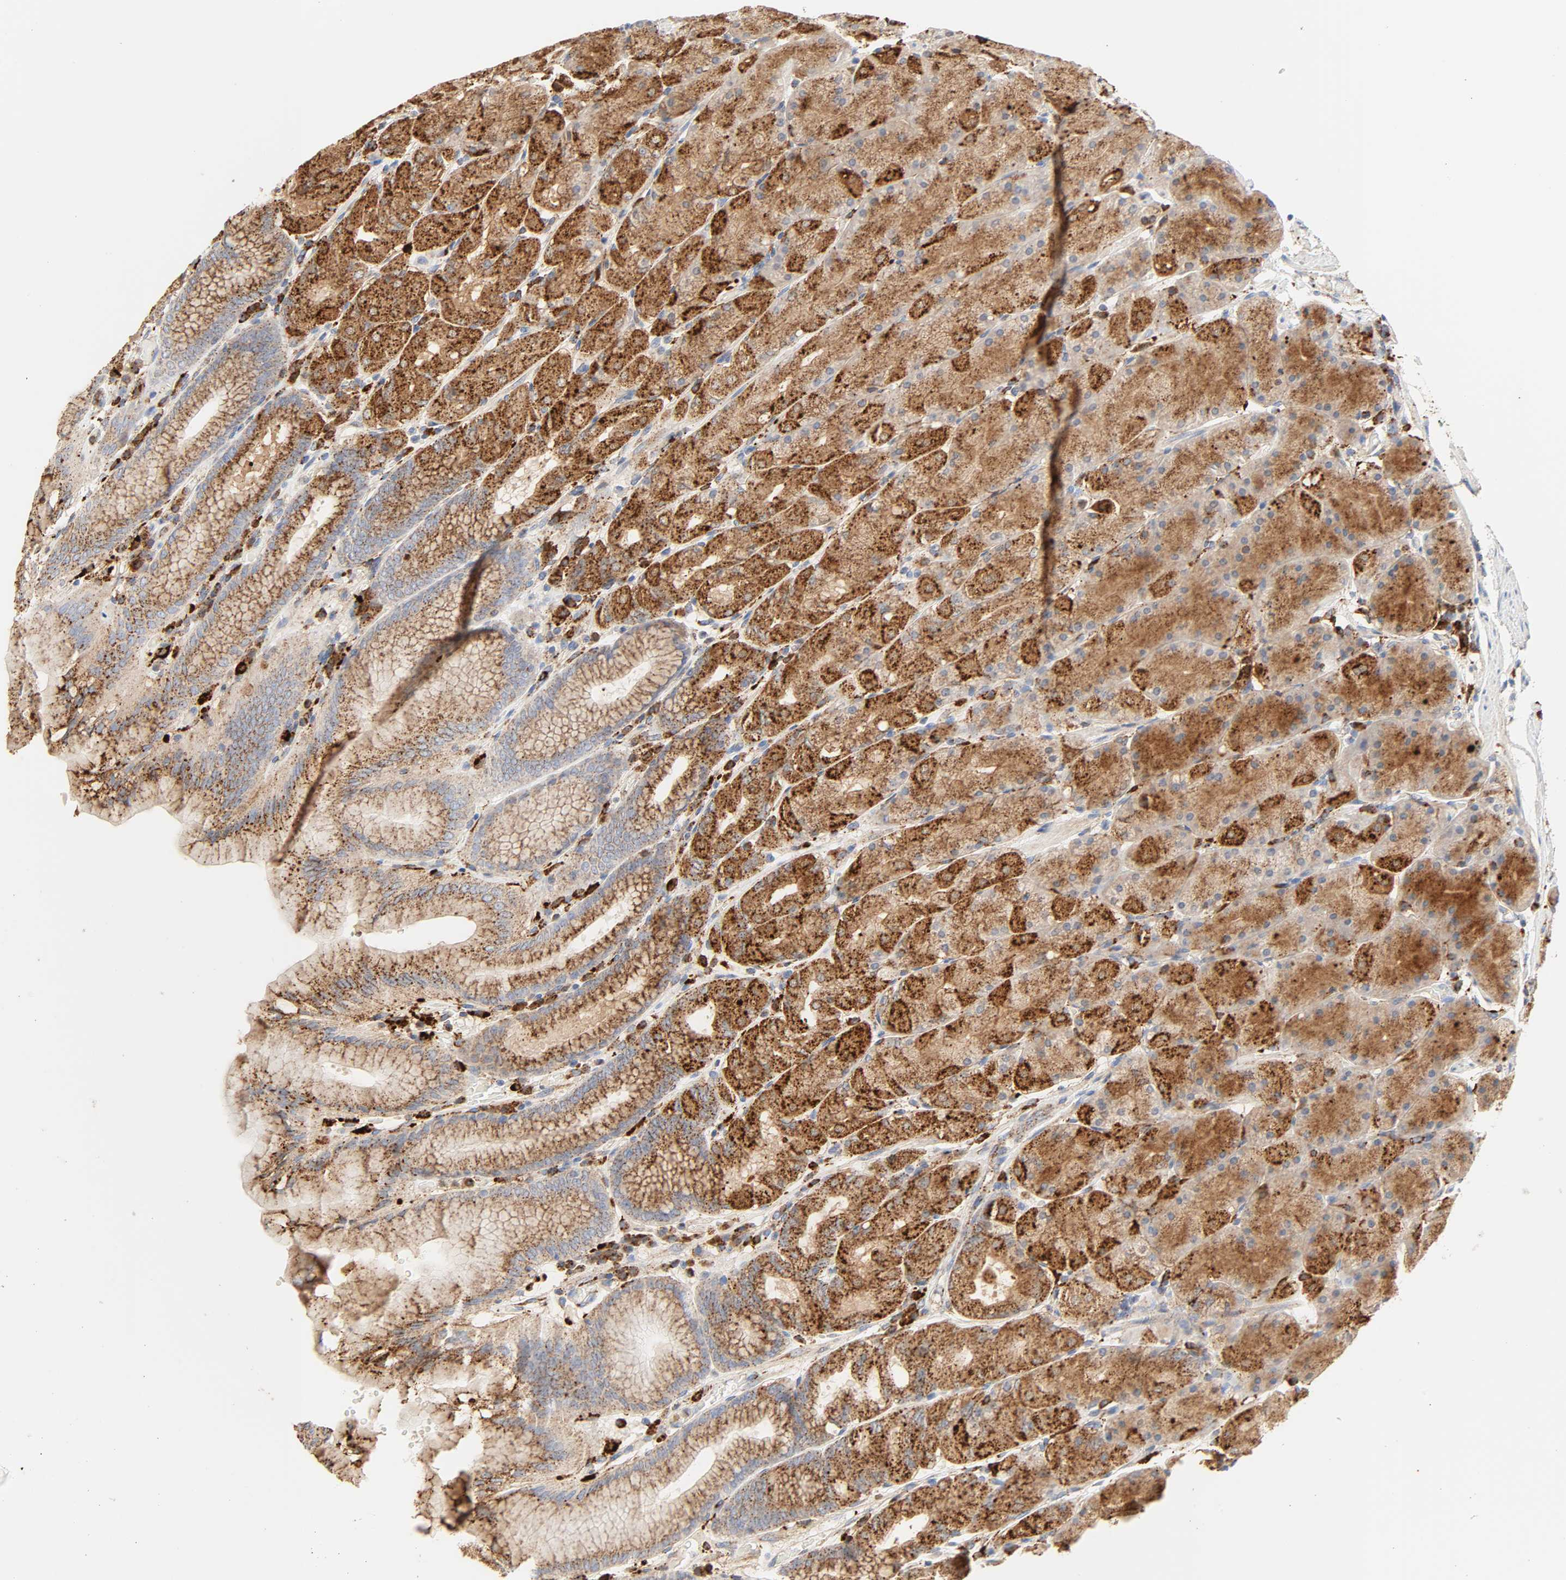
{"staining": {"intensity": "strong", "quantity": ">75%", "location": "cytoplasmic/membranous"}, "tissue": "stomach", "cell_type": "Glandular cells", "image_type": "normal", "snomed": [{"axis": "morphology", "description": "Normal tissue, NOS"}, {"axis": "topography", "description": "Stomach, upper"}, {"axis": "topography", "description": "Stomach"}], "caption": "Strong cytoplasmic/membranous protein staining is identified in about >75% of glandular cells in stomach. The protein is stained brown, and the nuclei are stained in blue (DAB IHC with brightfield microscopy, high magnification).", "gene": "PSAP", "patient": {"sex": "male", "age": 76}}